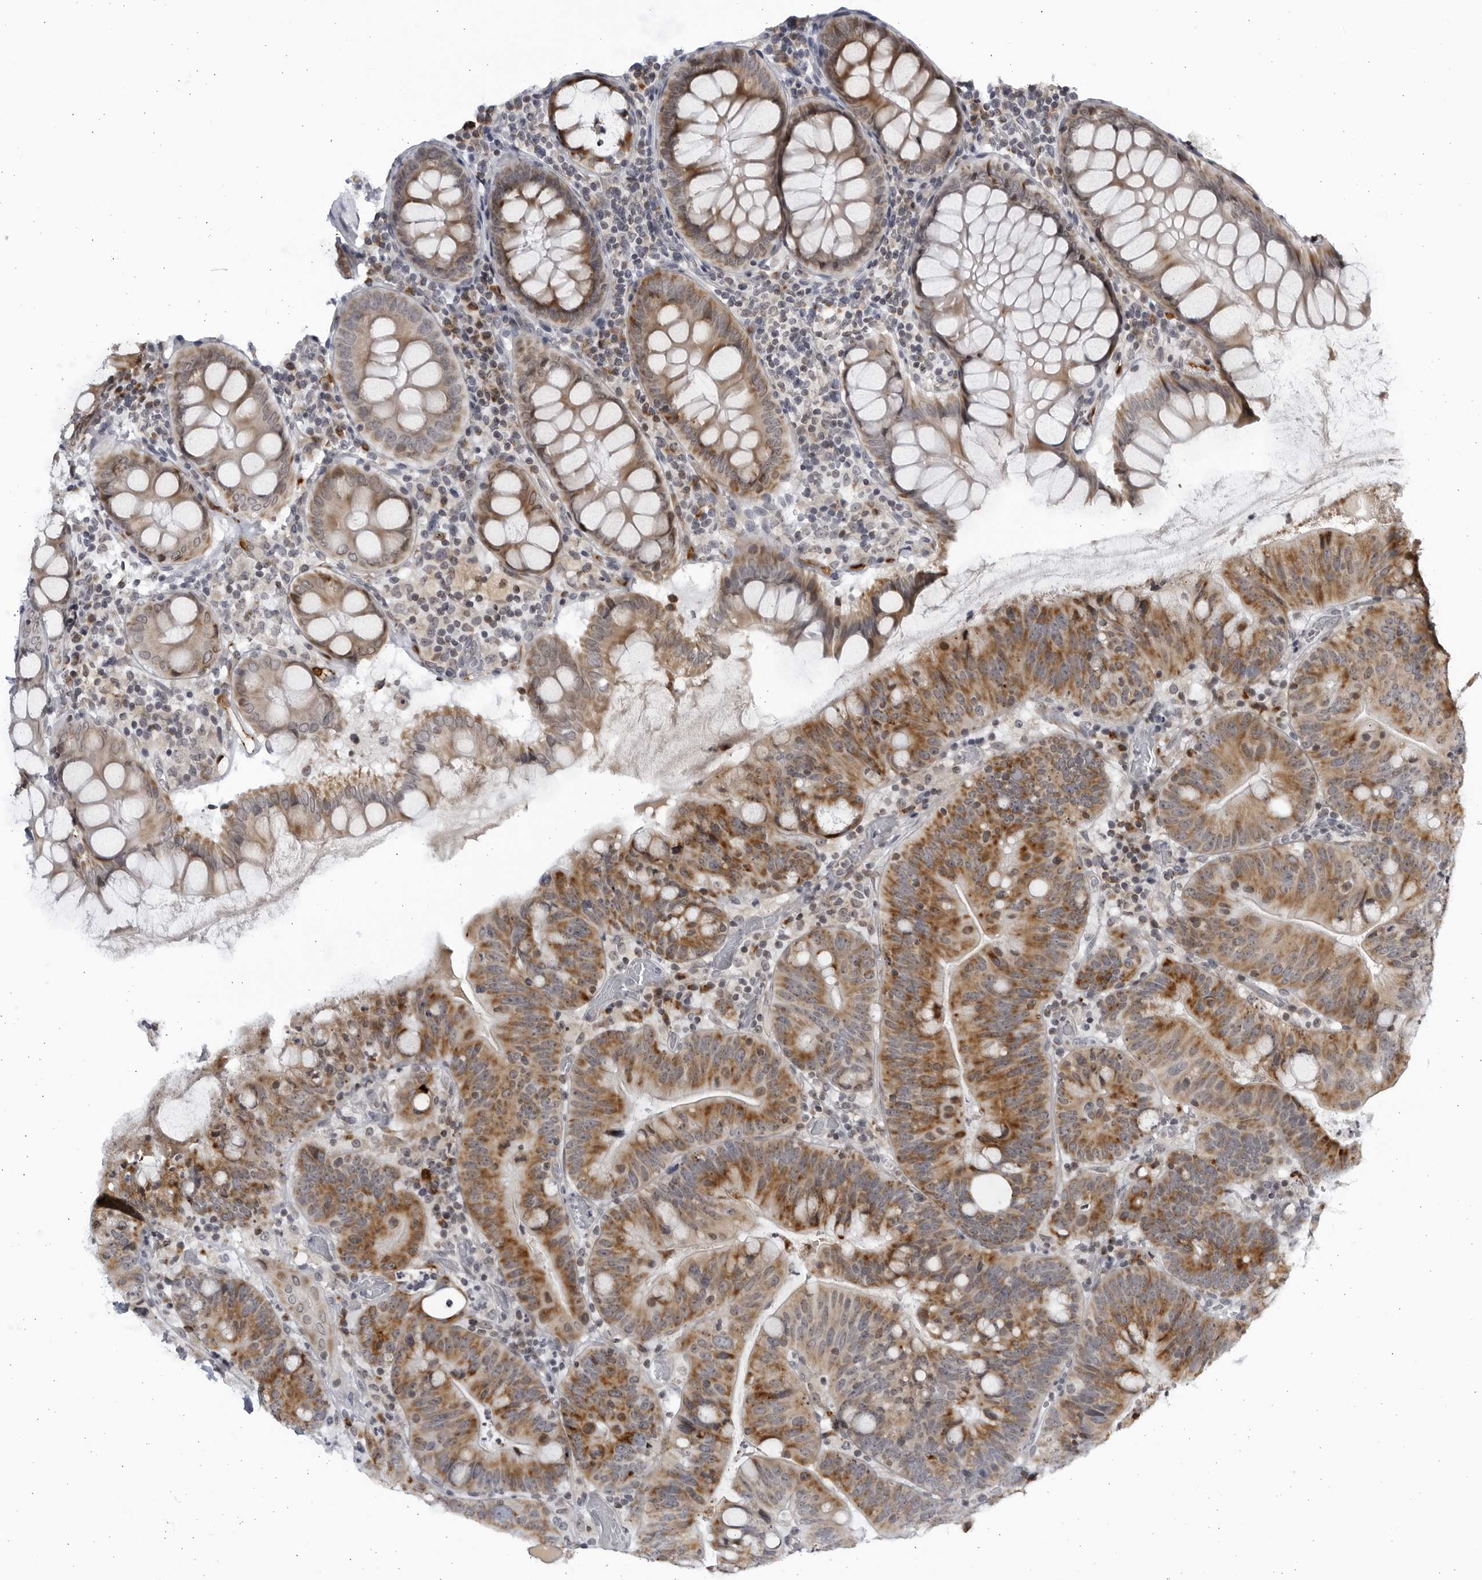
{"staining": {"intensity": "moderate", "quantity": ">75%", "location": "cytoplasmic/membranous"}, "tissue": "colorectal cancer", "cell_type": "Tumor cells", "image_type": "cancer", "snomed": [{"axis": "morphology", "description": "Adenocarcinoma, NOS"}, {"axis": "topography", "description": "Colon"}], "caption": "A brown stain shows moderate cytoplasmic/membranous expression of a protein in colorectal cancer (adenocarcinoma) tumor cells.", "gene": "SLC25A22", "patient": {"sex": "female", "age": 66}}